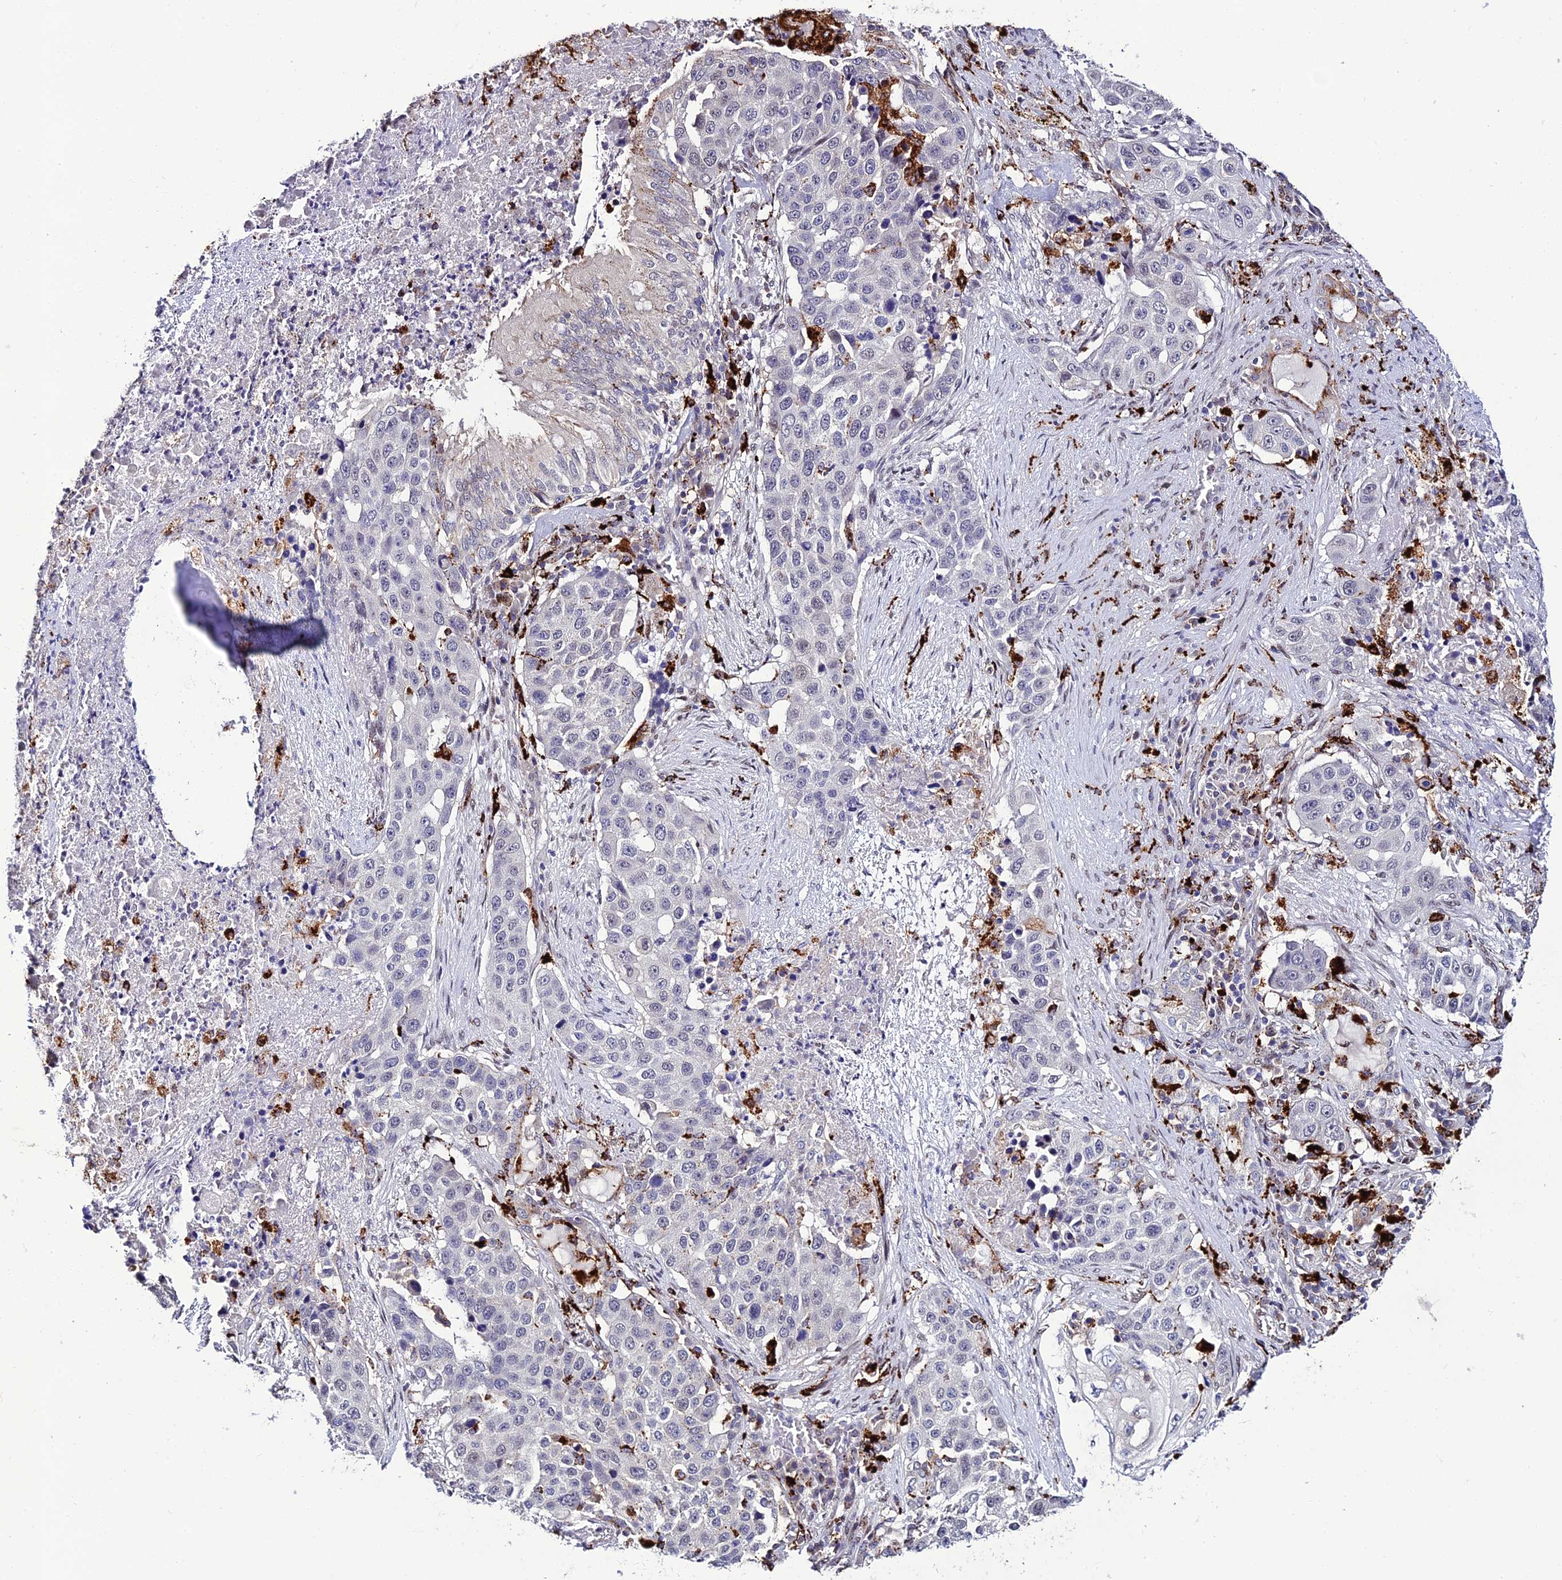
{"staining": {"intensity": "negative", "quantity": "none", "location": "none"}, "tissue": "lung cancer", "cell_type": "Tumor cells", "image_type": "cancer", "snomed": [{"axis": "morphology", "description": "Squamous cell carcinoma, NOS"}, {"axis": "topography", "description": "Lung"}], "caption": "DAB (3,3'-diaminobenzidine) immunohistochemical staining of human squamous cell carcinoma (lung) displays no significant positivity in tumor cells. (Stains: DAB immunohistochemistry with hematoxylin counter stain, Microscopy: brightfield microscopy at high magnification).", "gene": "HIC1", "patient": {"sex": "female", "age": 63}}